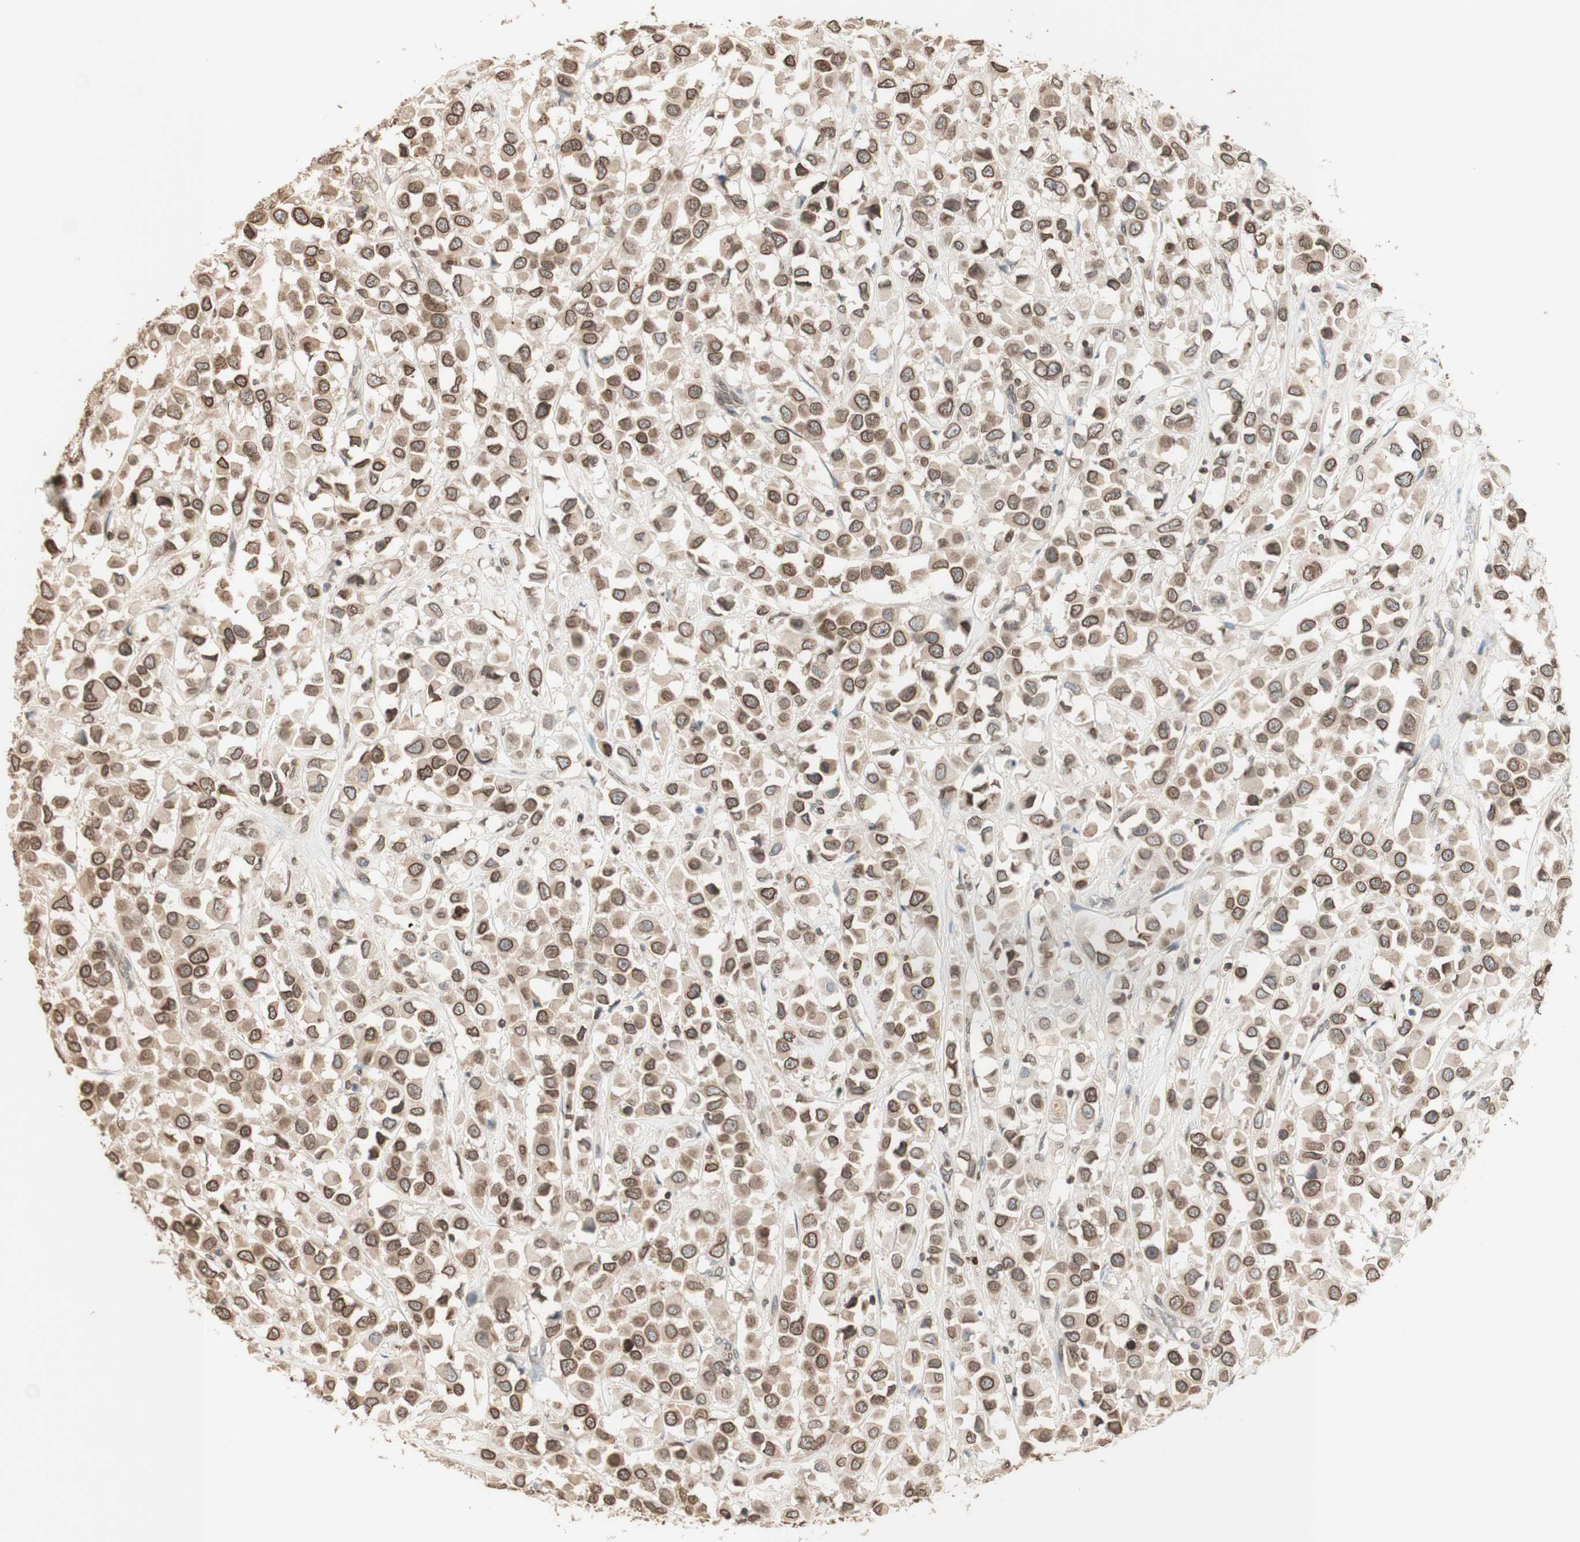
{"staining": {"intensity": "moderate", "quantity": ">75%", "location": "cytoplasmic/membranous,nuclear"}, "tissue": "breast cancer", "cell_type": "Tumor cells", "image_type": "cancer", "snomed": [{"axis": "morphology", "description": "Duct carcinoma"}, {"axis": "topography", "description": "Breast"}], "caption": "The immunohistochemical stain highlights moderate cytoplasmic/membranous and nuclear expression in tumor cells of invasive ductal carcinoma (breast) tissue.", "gene": "TMPO", "patient": {"sex": "female", "age": 61}}